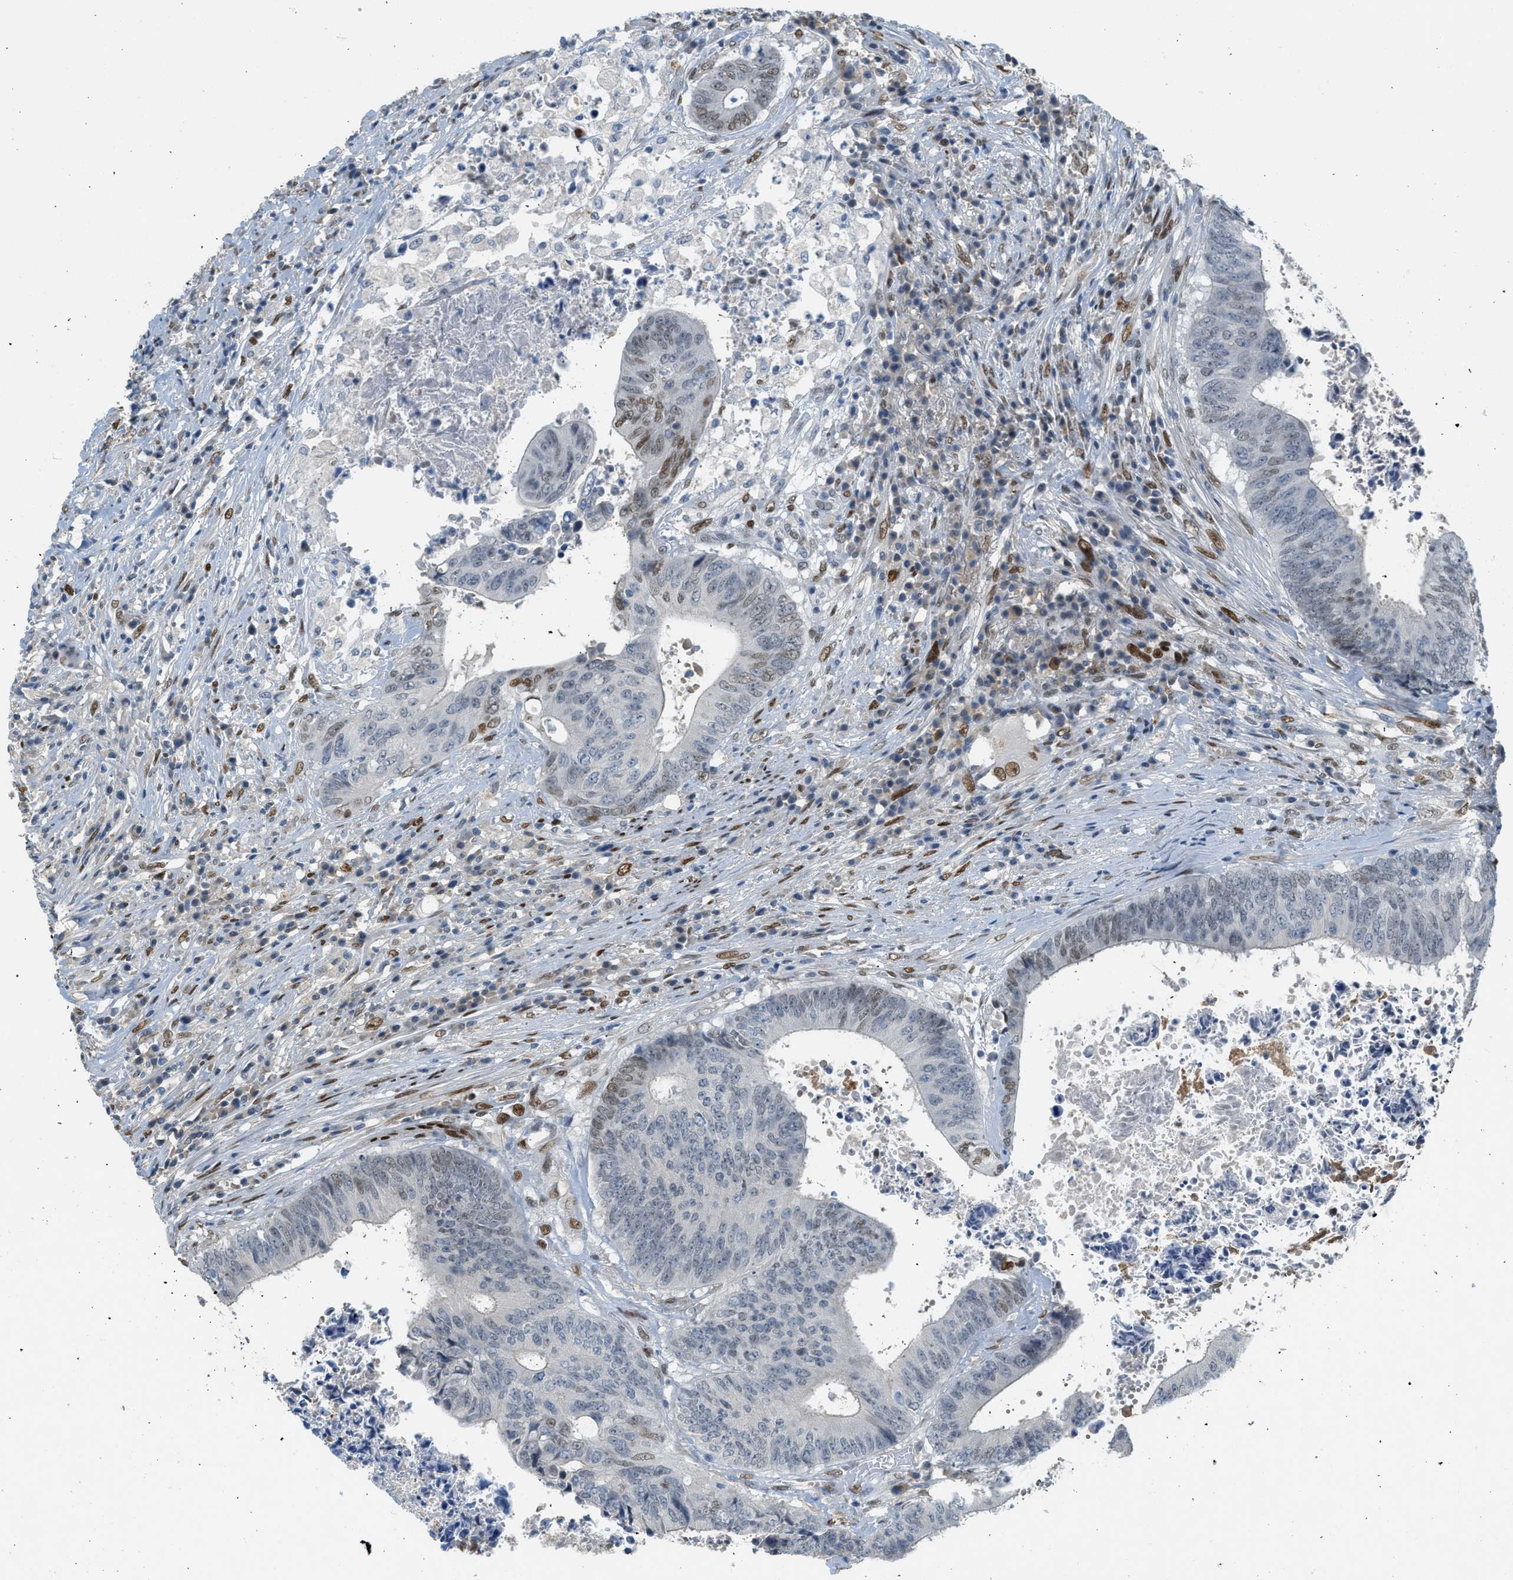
{"staining": {"intensity": "moderate", "quantity": "<25%", "location": "nuclear"}, "tissue": "colorectal cancer", "cell_type": "Tumor cells", "image_type": "cancer", "snomed": [{"axis": "morphology", "description": "Adenocarcinoma, NOS"}, {"axis": "topography", "description": "Rectum"}], "caption": "A high-resolution photomicrograph shows immunohistochemistry staining of colorectal cancer, which shows moderate nuclear positivity in approximately <25% of tumor cells.", "gene": "ZBTB20", "patient": {"sex": "male", "age": 72}}